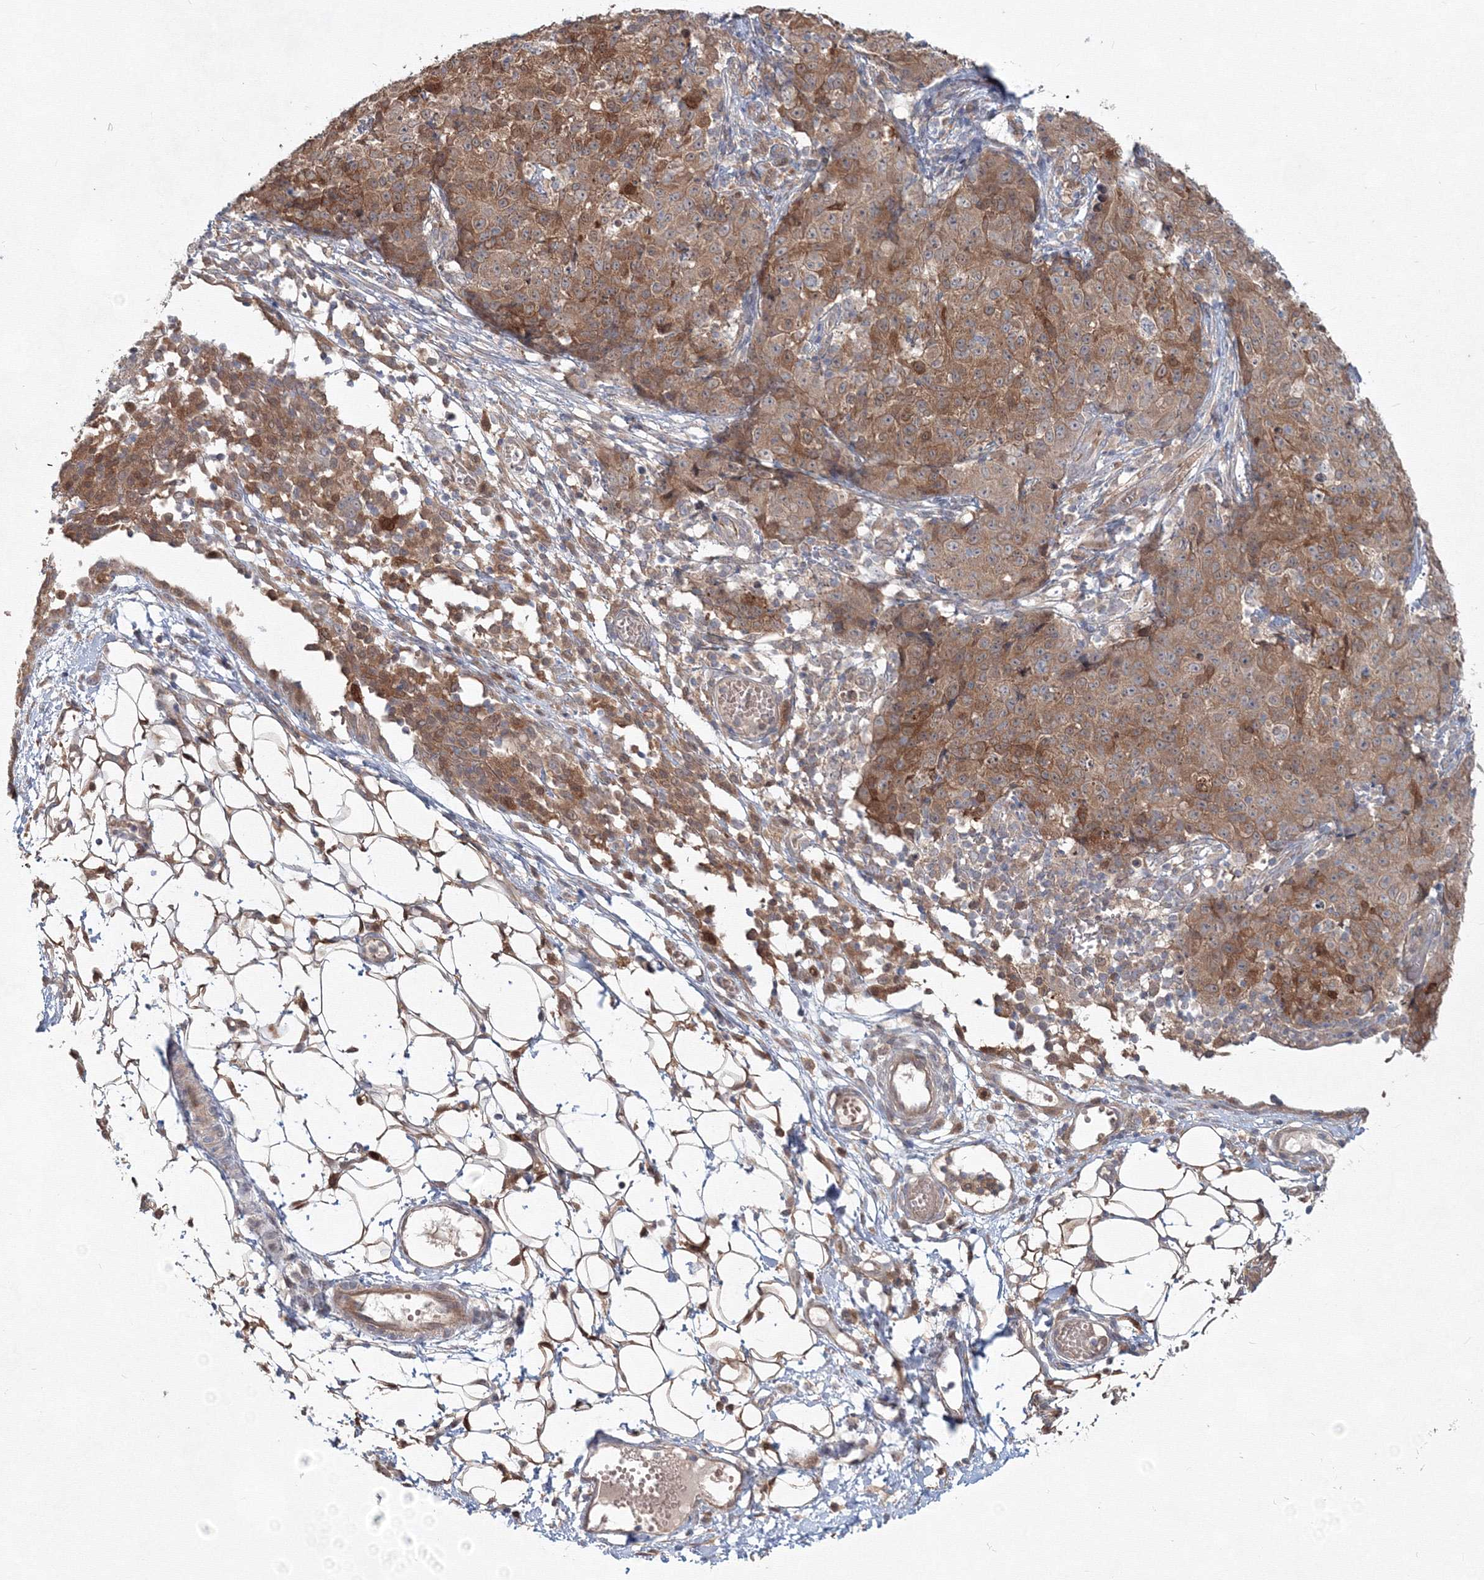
{"staining": {"intensity": "moderate", "quantity": ">75%", "location": "cytoplasmic/membranous"}, "tissue": "ovarian cancer", "cell_type": "Tumor cells", "image_type": "cancer", "snomed": [{"axis": "morphology", "description": "Carcinoma, endometroid"}, {"axis": "topography", "description": "Ovary"}], "caption": "This image reveals IHC staining of ovarian endometroid carcinoma, with medium moderate cytoplasmic/membranous expression in approximately >75% of tumor cells.", "gene": "MKRN2", "patient": {"sex": "female", "age": 42}}